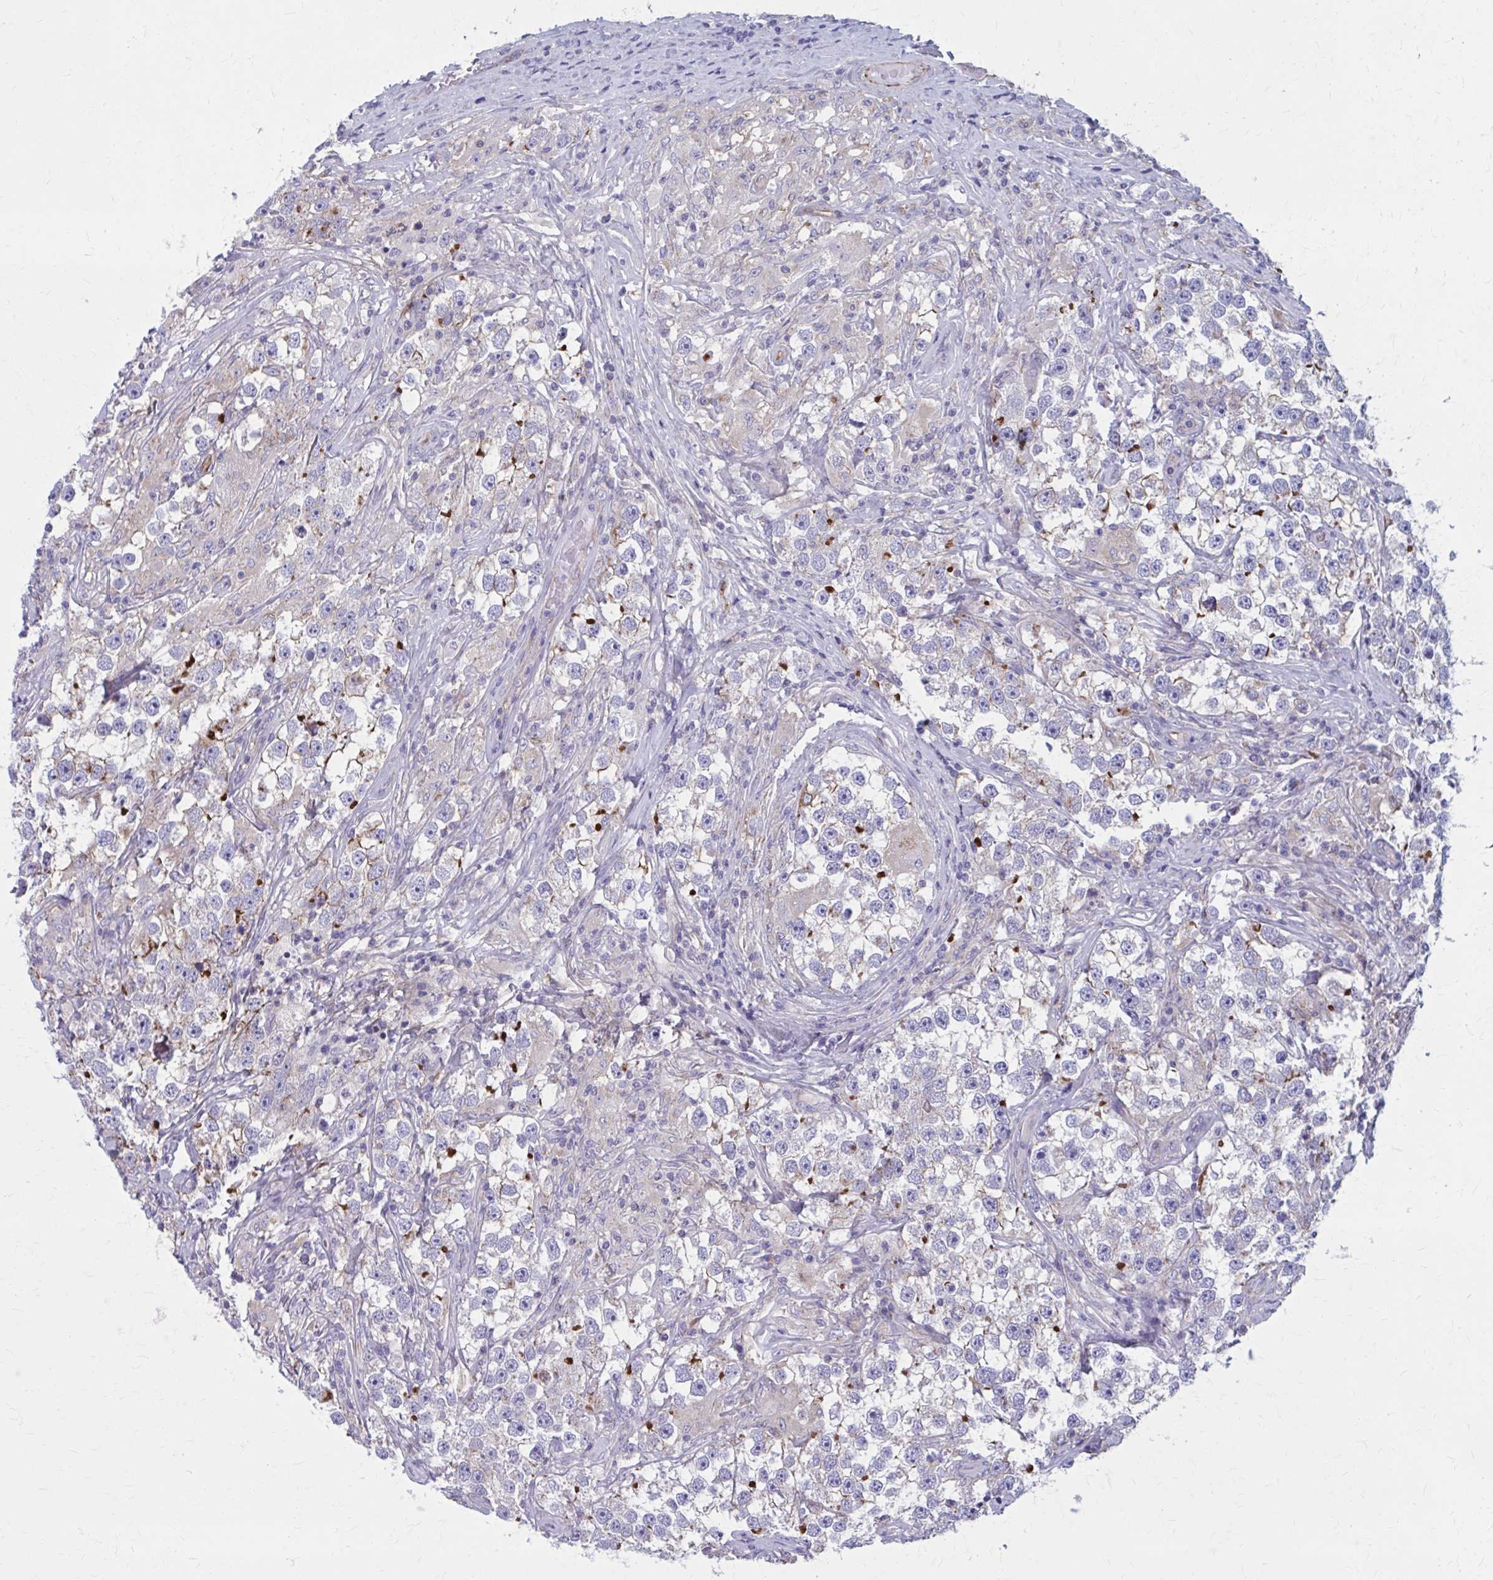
{"staining": {"intensity": "strong", "quantity": "<25%", "location": "cytoplasmic/membranous"}, "tissue": "testis cancer", "cell_type": "Tumor cells", "image_type": "cancer", "snomed": [{"axis": "morphology", "description": "Seminoma, NOS"}, {"axis": "topography", "description": "Testis"}], "caption": "Testis seminoma tissue shows strong cytoplasmic/membranous expression in approximately <25% of tumor cells Immunohistochemistry (ihc) stains the protein in brown and the nuclei are stained blue.", "gene": "ZDHHC7", "patient": {"sex": "male", "age": 46}}